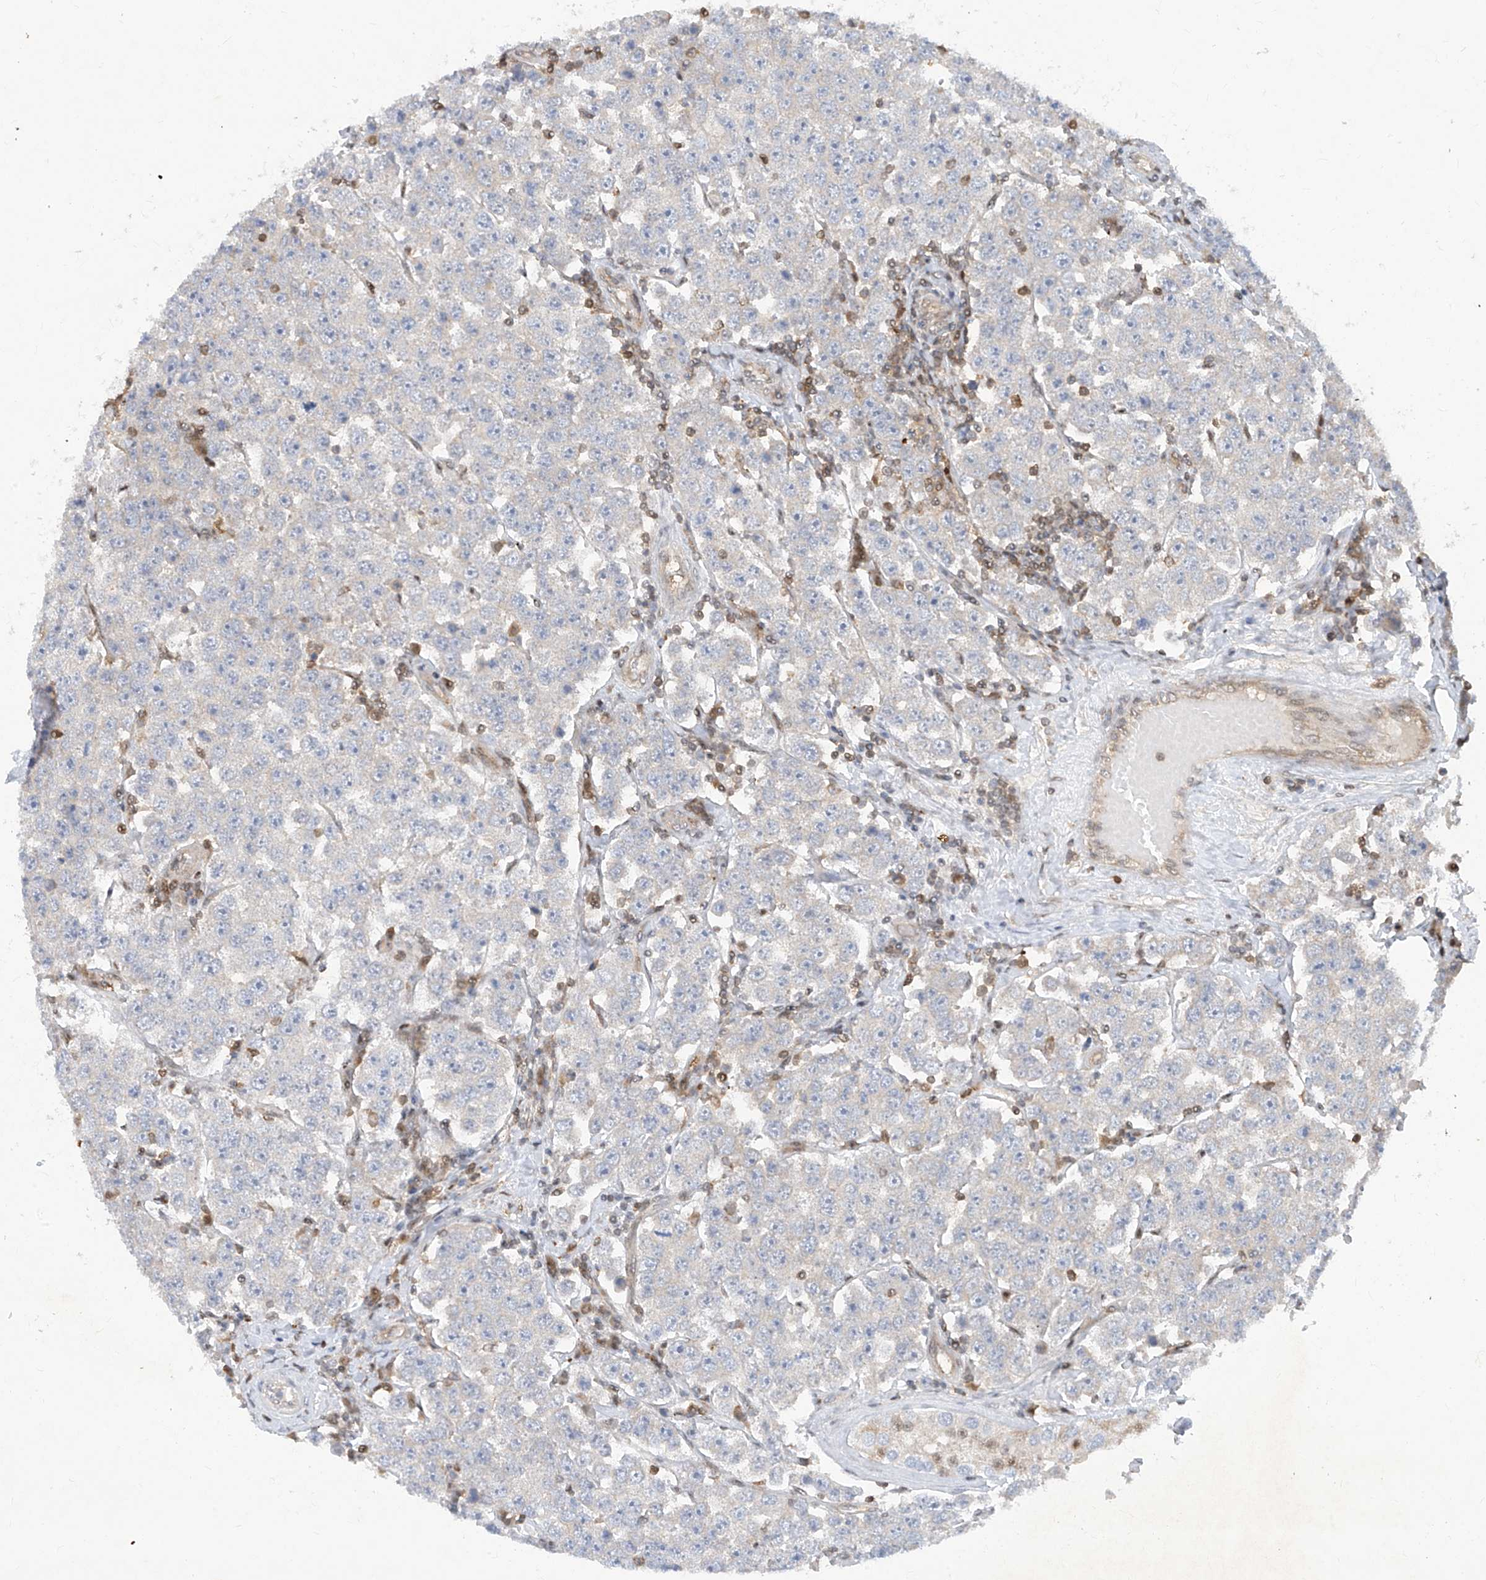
{"staining": {"intensity": "negative", "quantity": "none", "location": "none"}, "tissue": "testis cancer", "cell_type": "Tumor cells", "image_type": "cancer", "snomed": [{"axis": "morphology", "description": "Seminoma, NOS"}, {"axis": "topography", "description": "Testis"}], "caption": "Immunohistochemical staining of testis cancer (seminoma) displays no significant staining in tumor cells. (DAB (3,3'-diaminobenzidine) IHC, high magnification).", "gene": "ZNF358", "patient": {"sex": "male", "age": 28}}